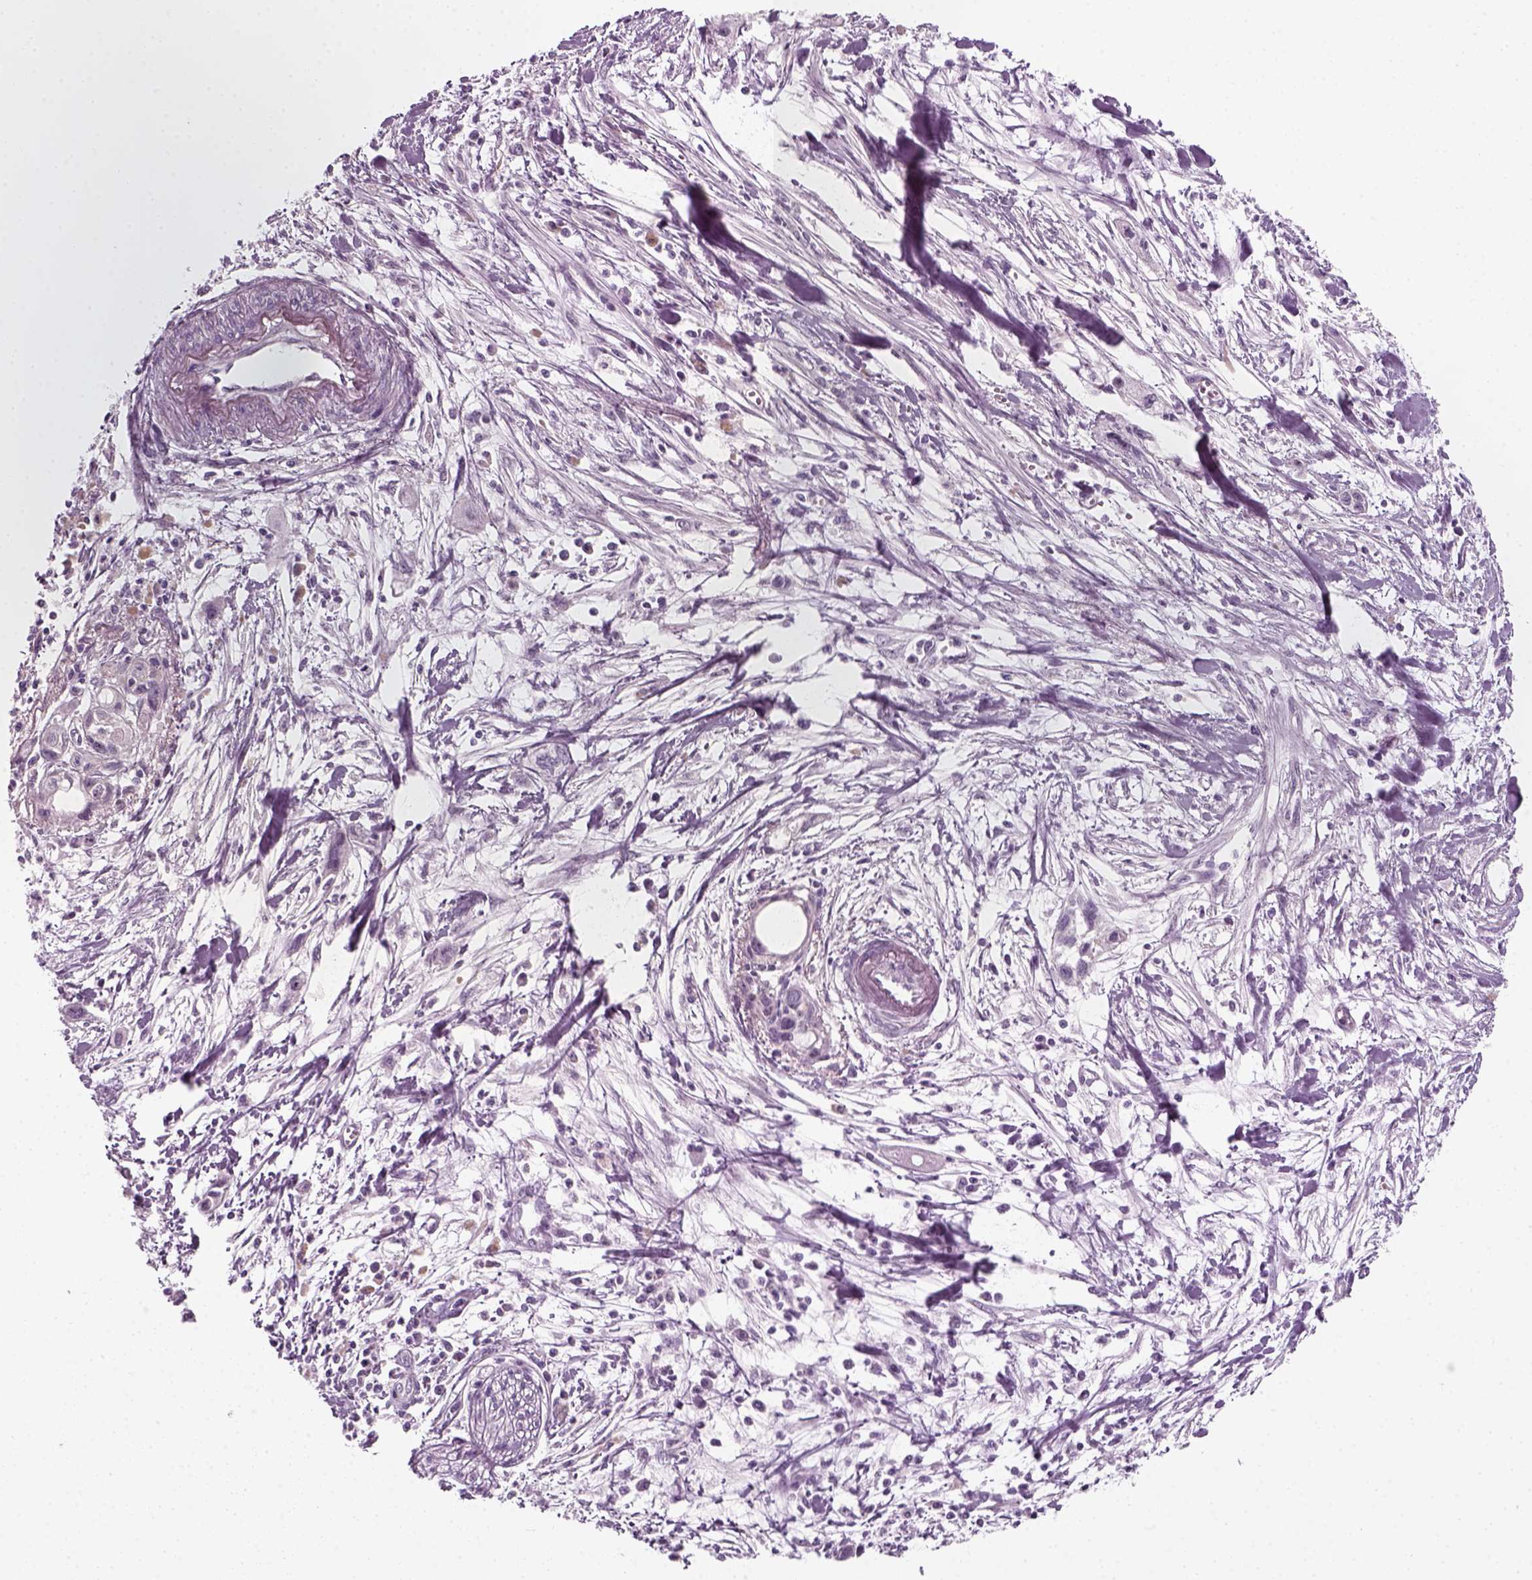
{"staining": {"intensity": "negative", "quantity": "none", "location": "none"}, "tissue": "pancreatic cancer", "cell_type": "Tumor cells", "image_type": "cancer", "snomed": [{"axis": "morphology", "description": "Adenocarcinoma, NOS"}, {"axis": "topography", "description": "Pancreas"}], "caption": "There is no significant expression in tumor cells of adenocarcinoma (pancreatic).", "gene": "KRT75", "patient": {"sex": "female", "age": 61}}